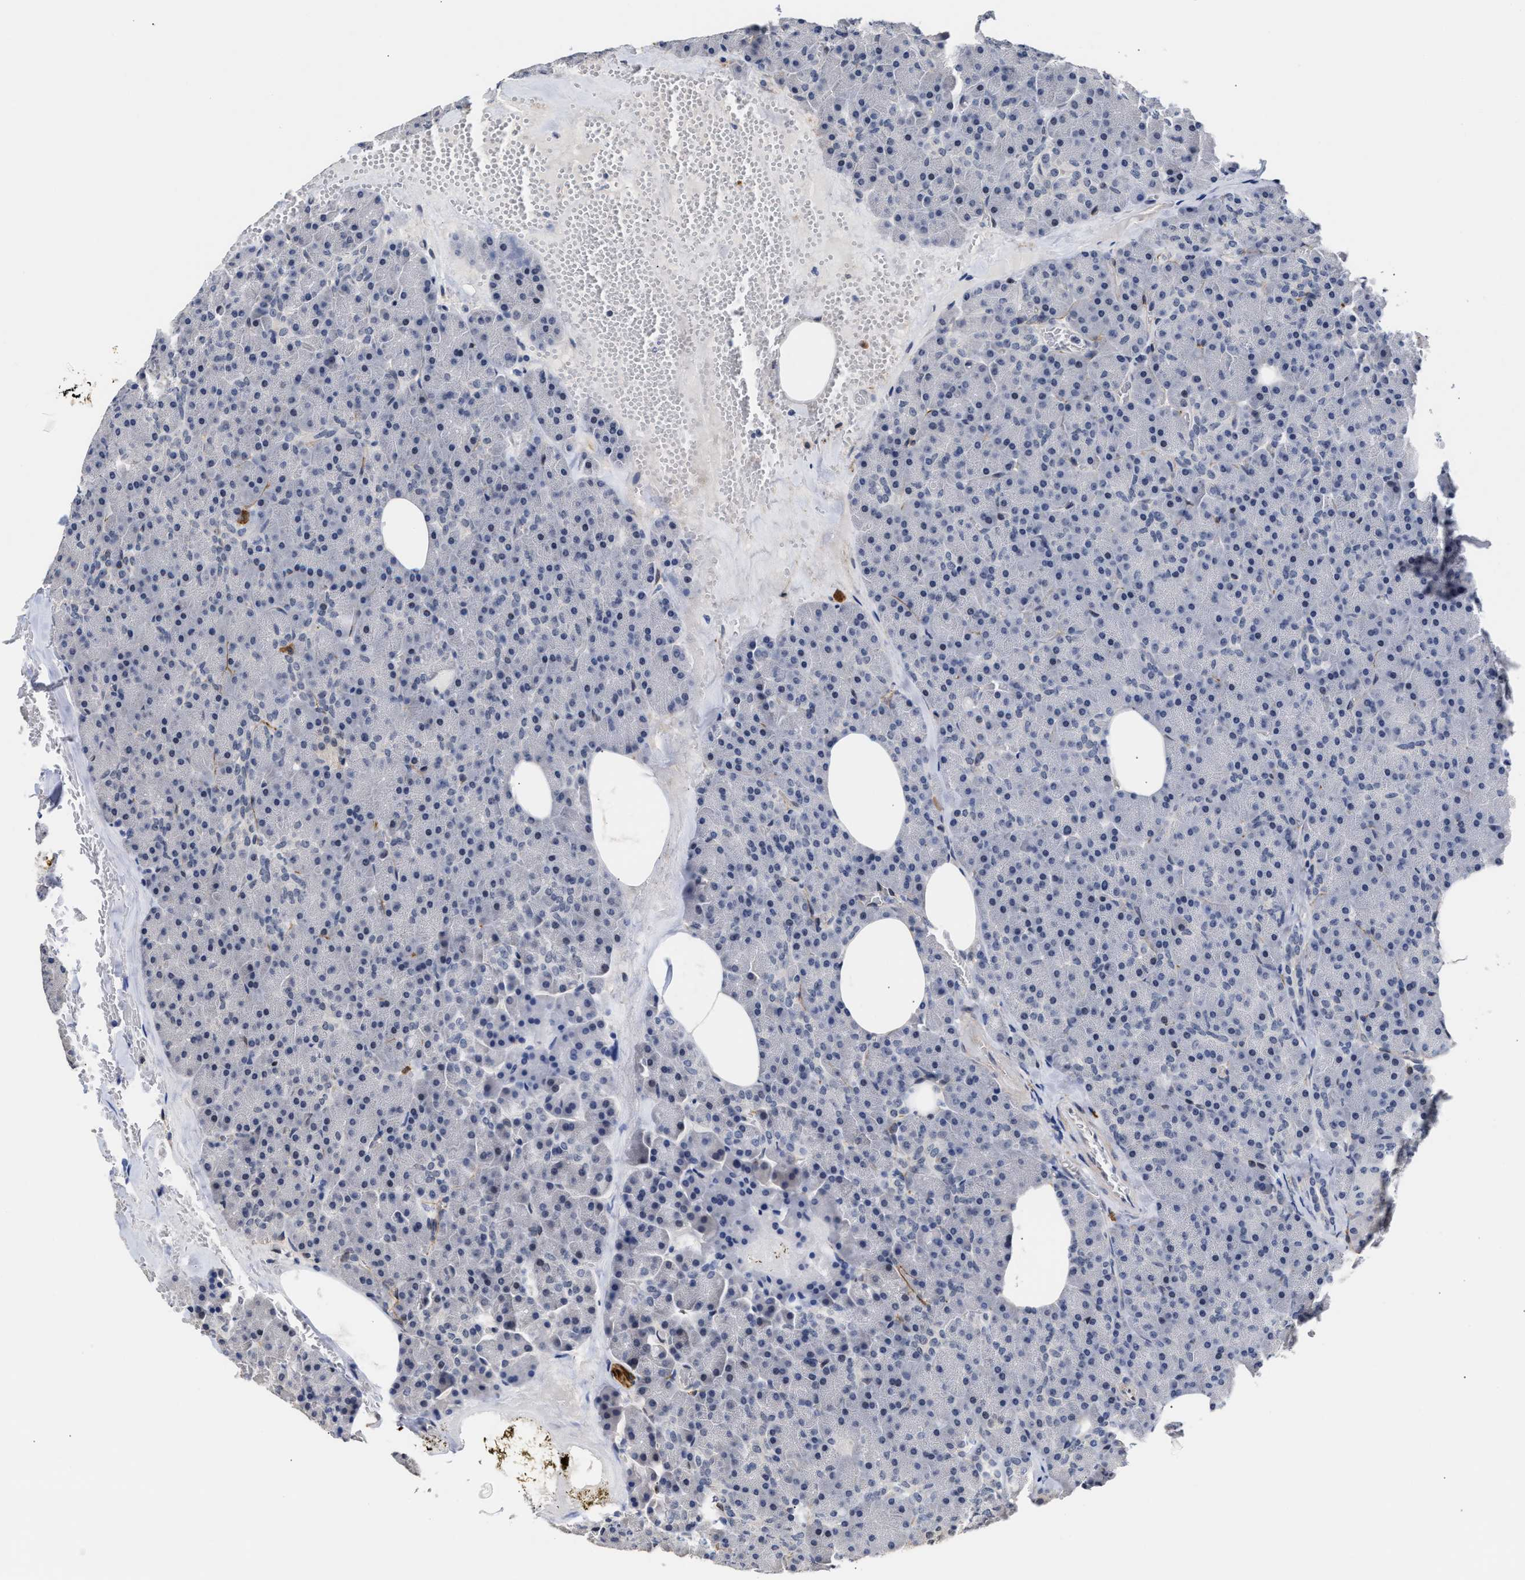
{"staining": {"intensity": "negative", "quantity": "none", "location": "none"}, "tissue": "pancreas", "cell_type": "Exocrine glandular cells", "image_type": "normal", "snomed": [{"axis": "morphology", "description": "Normal tissue, NOS"}, {"axis": "topography", "description": "Pancreas"}], "caption": "High magnification brightfield microscopy of benign pancreas stained with DAB (brown) and counterstained with hematoxylin (blue): exocrine glandular cells show no significant positivity. (Stains: DAB immunohistochemistry (IHC) with hematoxylin counter stain, Microscopy: brightfield microscopy at high magnification).", "gene": "AHNAK2", "patient": {"sex": "female", "age": 35}}